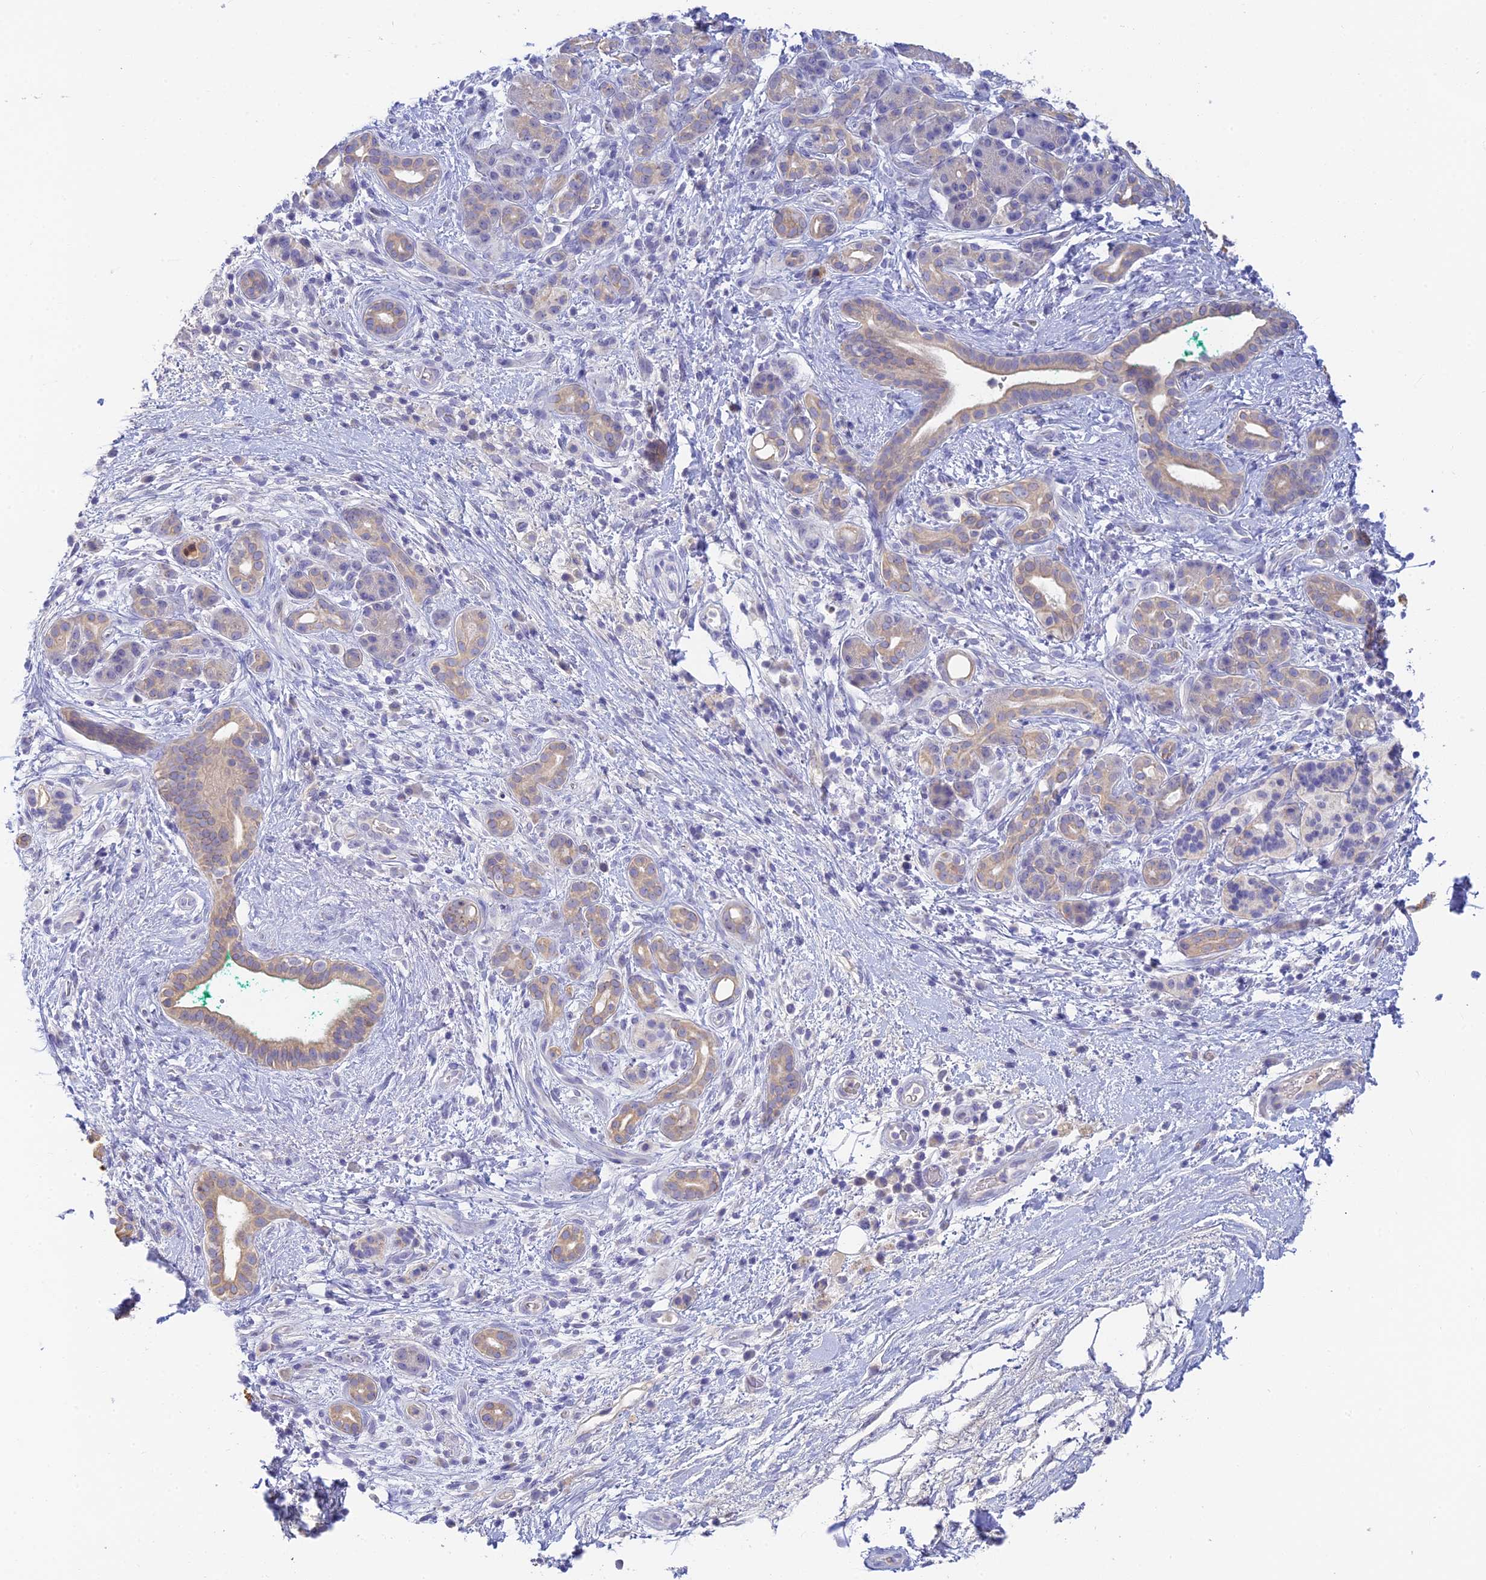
{"staining": {"intensity": "weak", "quantity": "25%-75%", "location": "cytoplasmic/membranous"}, "tissue": "pancreatic cancer", "cell_type": "Tumor cells", "image_type": "cancer", "snomed": [{"axis": "morphology", "description": "Adenocarcinoma, NOS"}, {"axis": "topography", "description": "Pancreas"}], "caption": "IHC of pancreatic adenocarcinoma displays low levels of weak cytoplasmic/membranous expression in about 25%-75% of tumor cells.", "gene": "INTS13", "patient": {"sex": "male", "age": 78}}